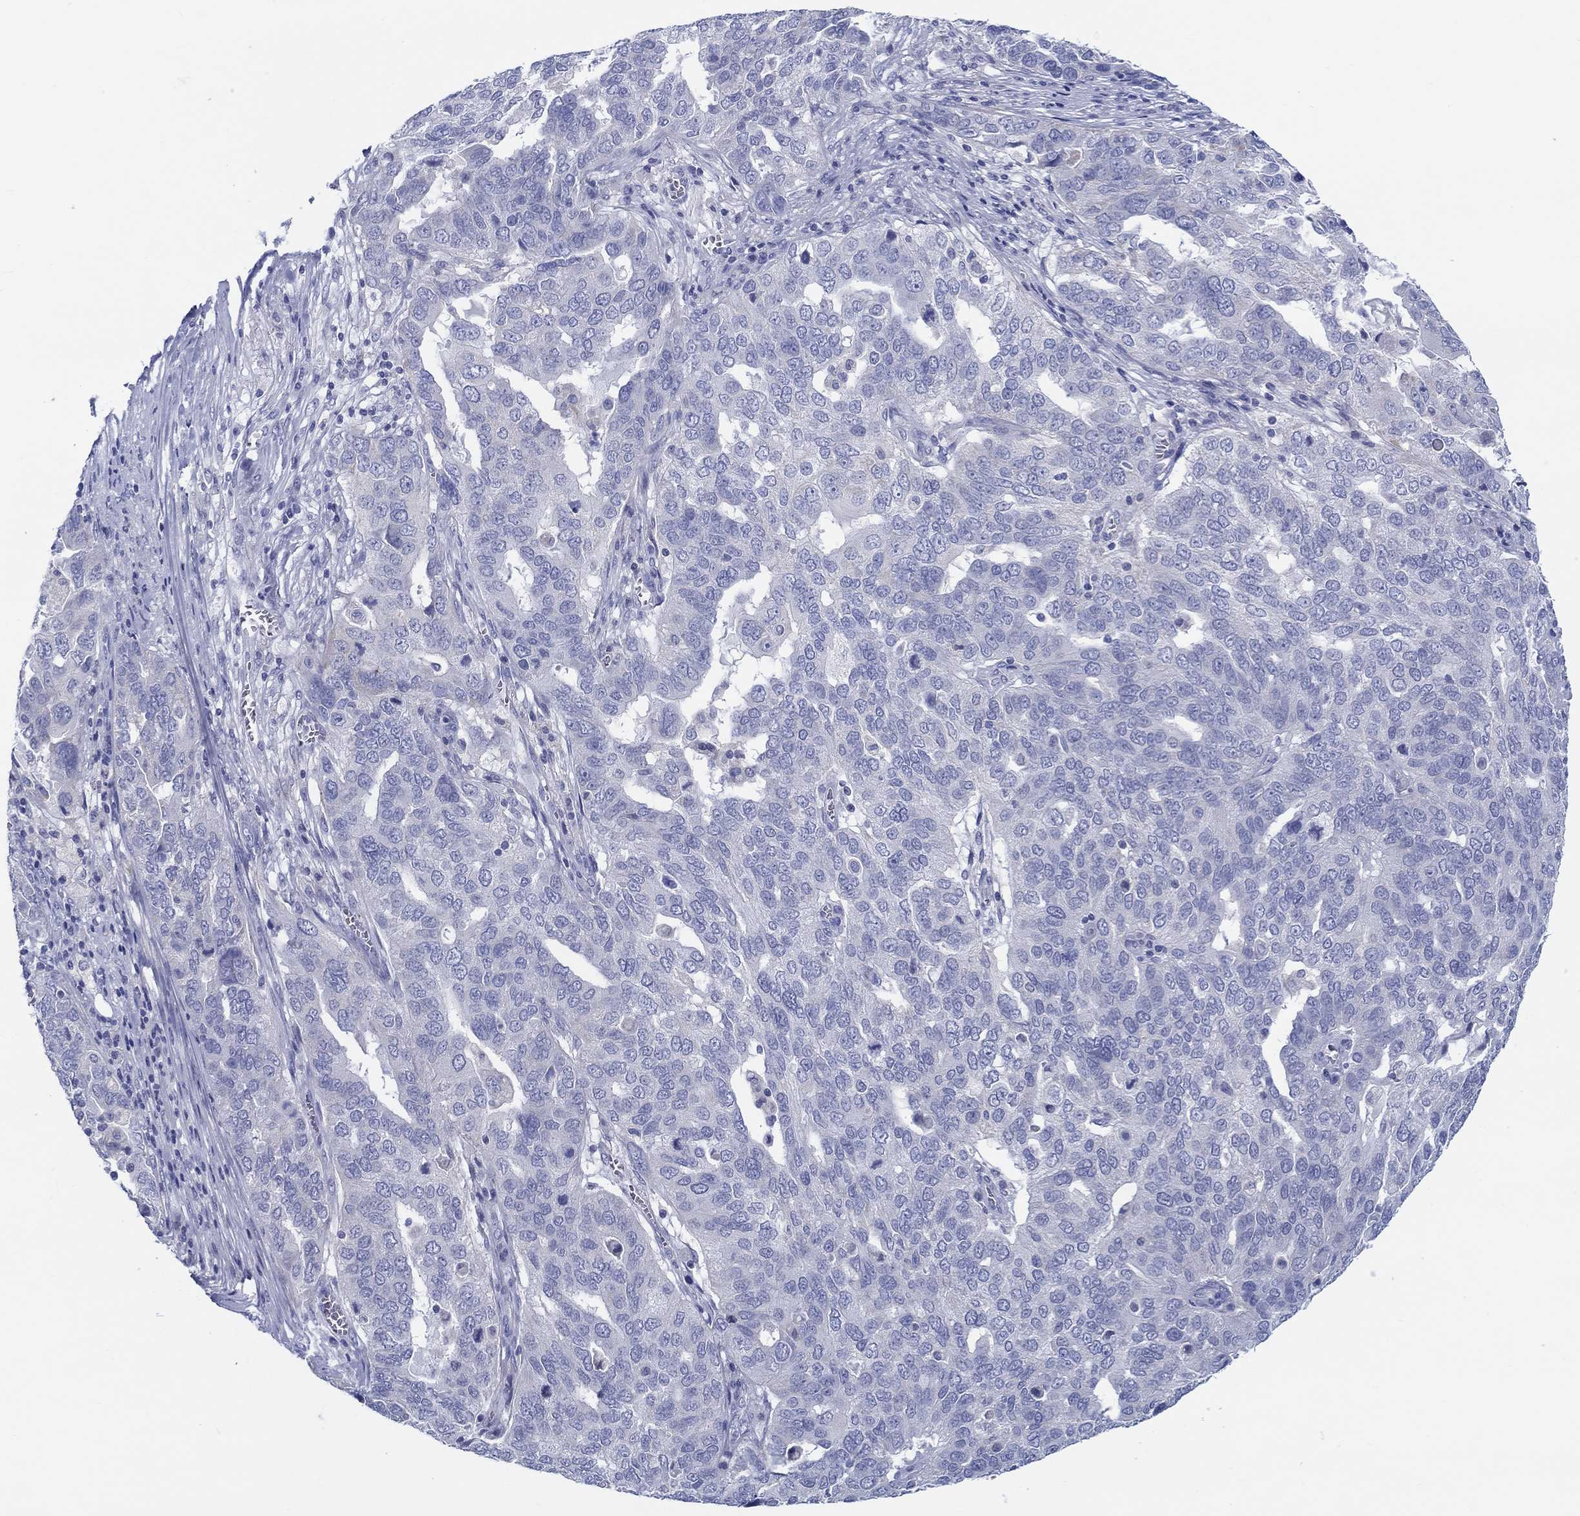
{"staining": {"intensity": "negative", "quantity": "none", "location": "none"}, "tissue": "ovarian cancer", "cell_type": "Tumor cells", "image_type": "cancer", "snomed": [{"axis": "morphology", "description": "Carcinoma, endometroid"}, {"axis": "topography", "description": "Soft tissue"}, {"axis": "topography", "description": "Ovary"}], "caption": "Ovarian cancer (endometroid carcinoma) stained for a protein using IHC demonstrates no expression tumor cells.", "gene": "HAPLN4", "patient": {"sex": "female", "age": 52}}